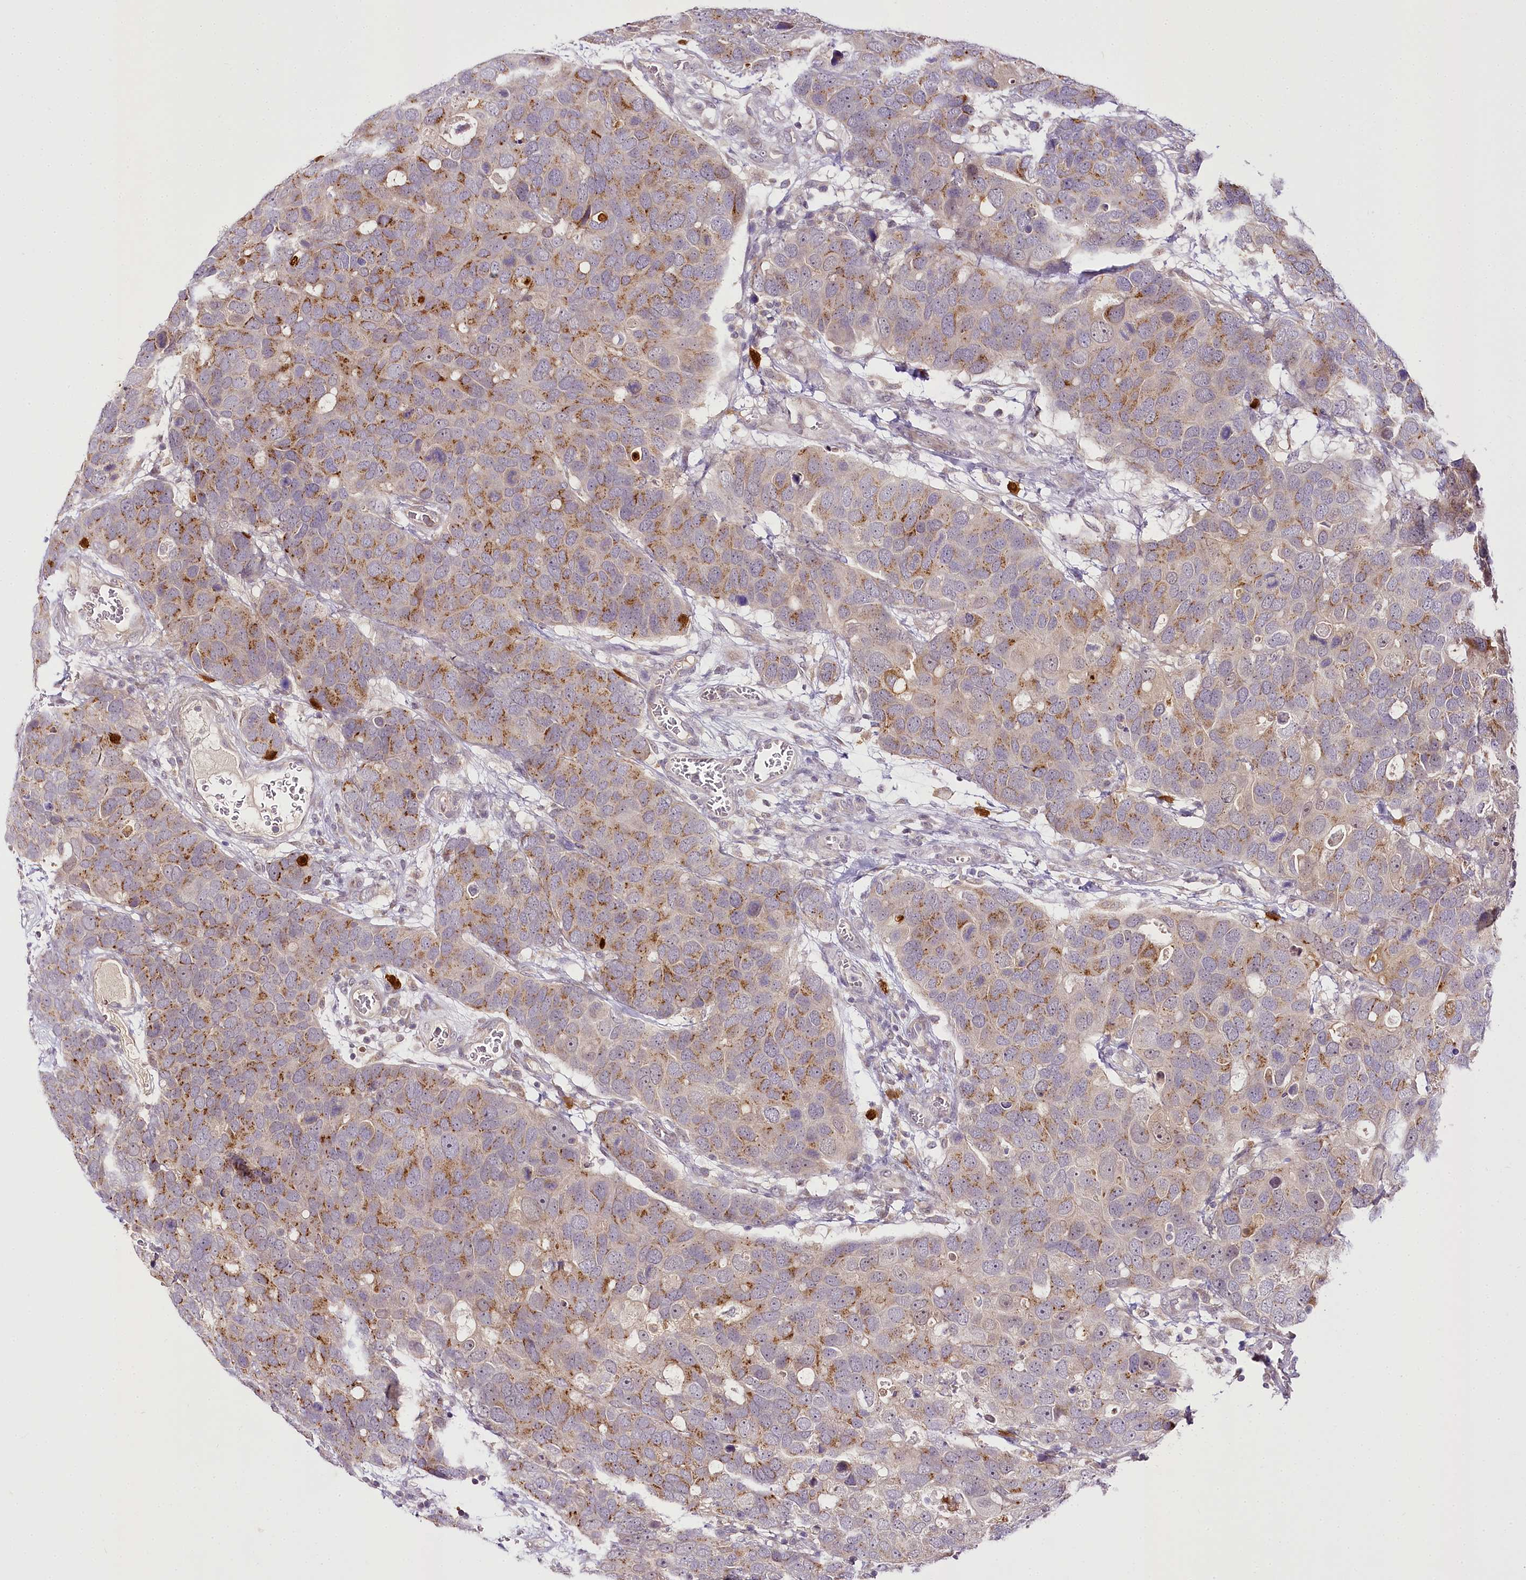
{"staining": {"intensity": "moderate", "quantity": "25%-75%", "location": "cytoplasmic/membranous"}, "tissue": "breast cancer", "cell_type": "Tumor cells", "image_type": "cancer", "snomed": [{"axis": "morphology", "description": "Duct carcinoma"}, {"axis": "topography", "description": "Breast"}], "caption": "Human breast intraductal carcinoma stained with a brown dye exhibits moderate cytoplasmic/membranous positive positivity in about 25%-75% of tumor cells.", "gene": "VWA5A", "patient": {"sex": "female", "age": 83}}